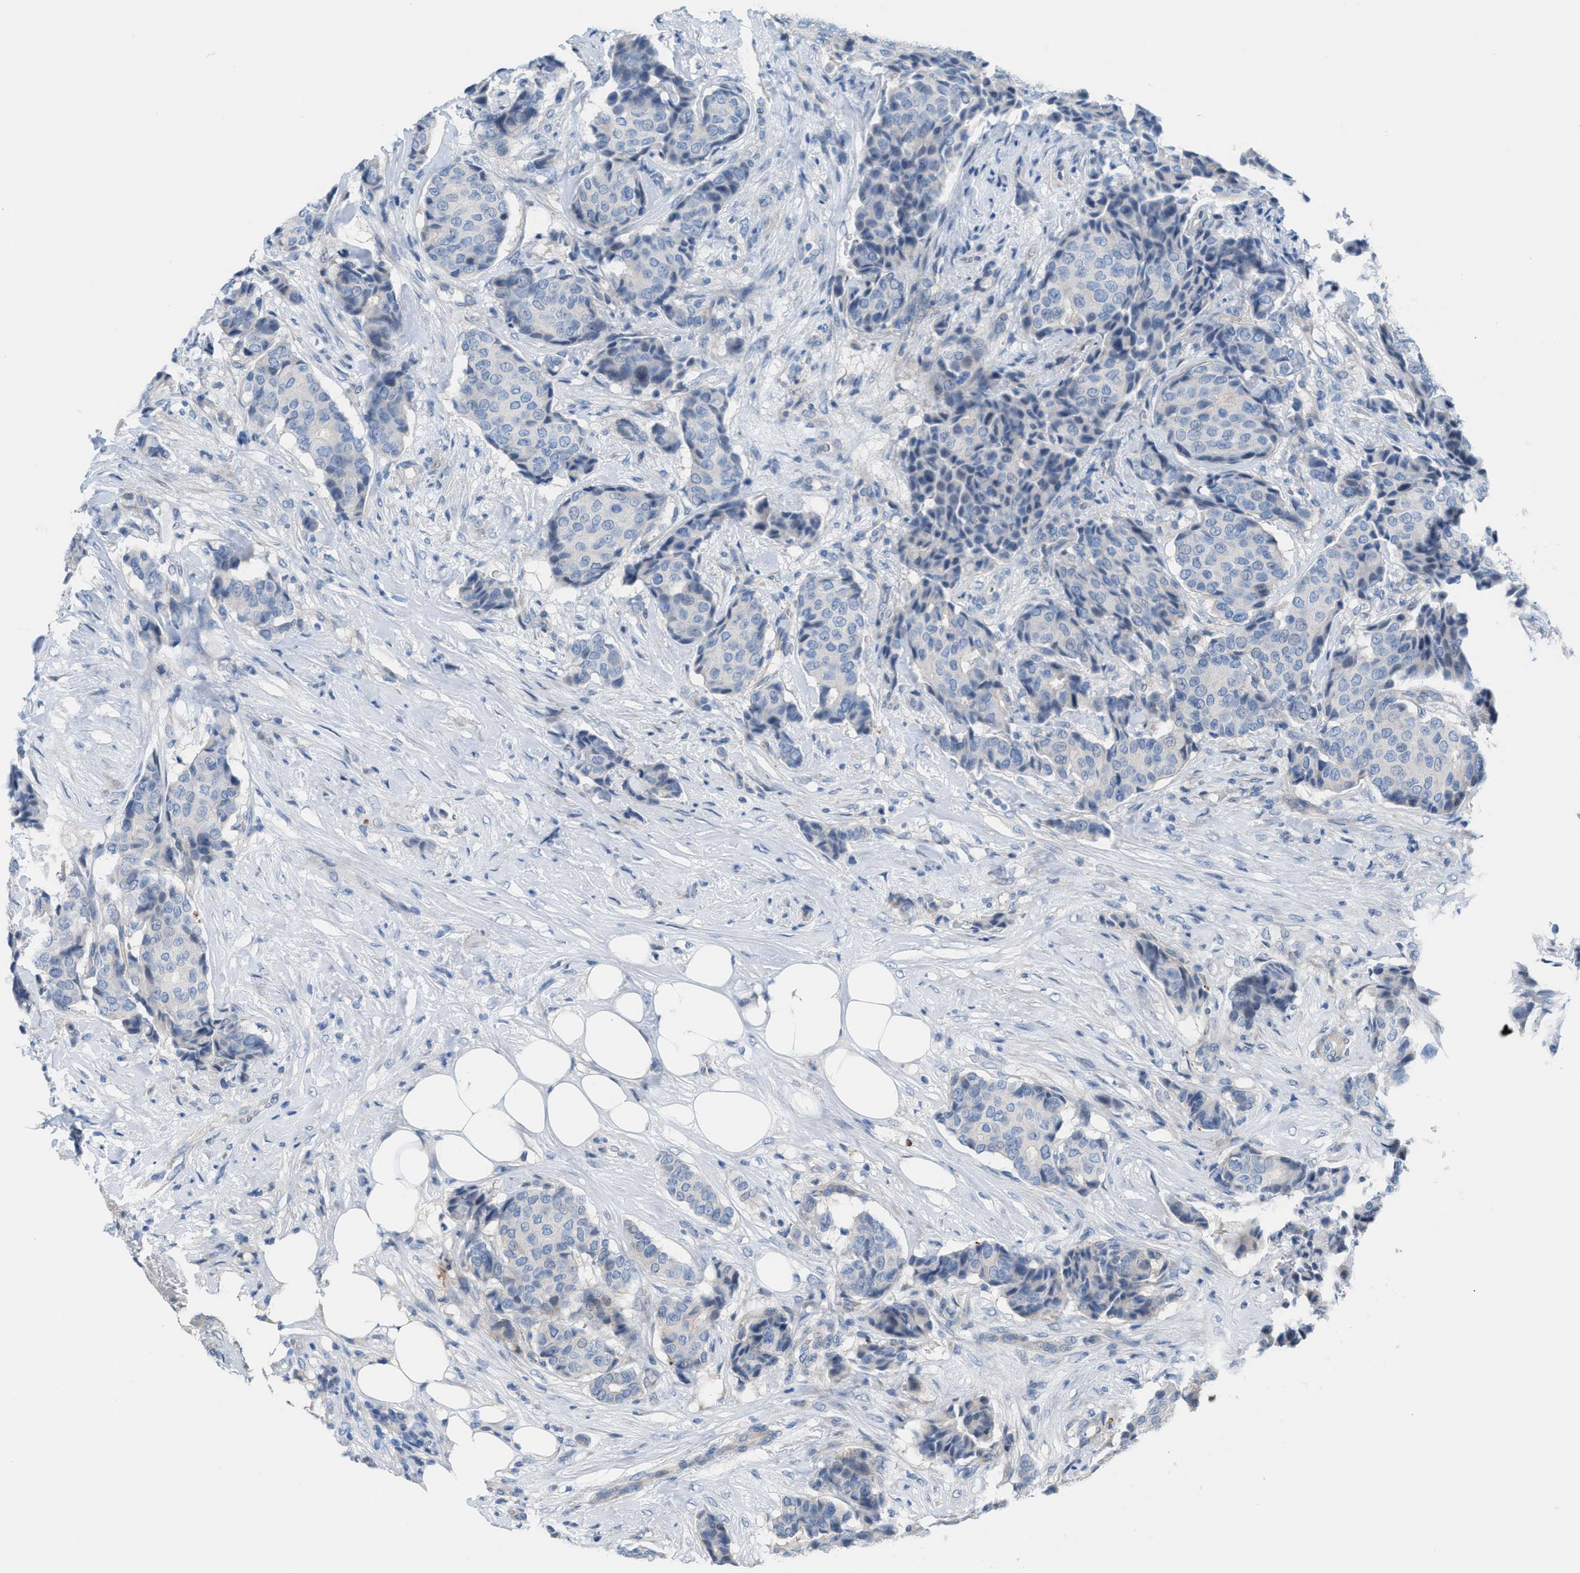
{"staining": {"intensity": "negative", "quantity": "none", "location": "none"}, "tissue": "breast cancer", "cell_type": "Tumor cells", "image_type": "cancer", "snomed": [{"axis": "morphology", "description": "Duct carcinoma"}, {"axis": "topography", "description": "Breast"}], "caption": "The immunohistochemistry histopathology image has no significant expression in tumor cells of breast cancer (invasive ductal carcinoma) tissue.", "gene": "MPP3", "patient": {"sex": "female", "age": 75}}